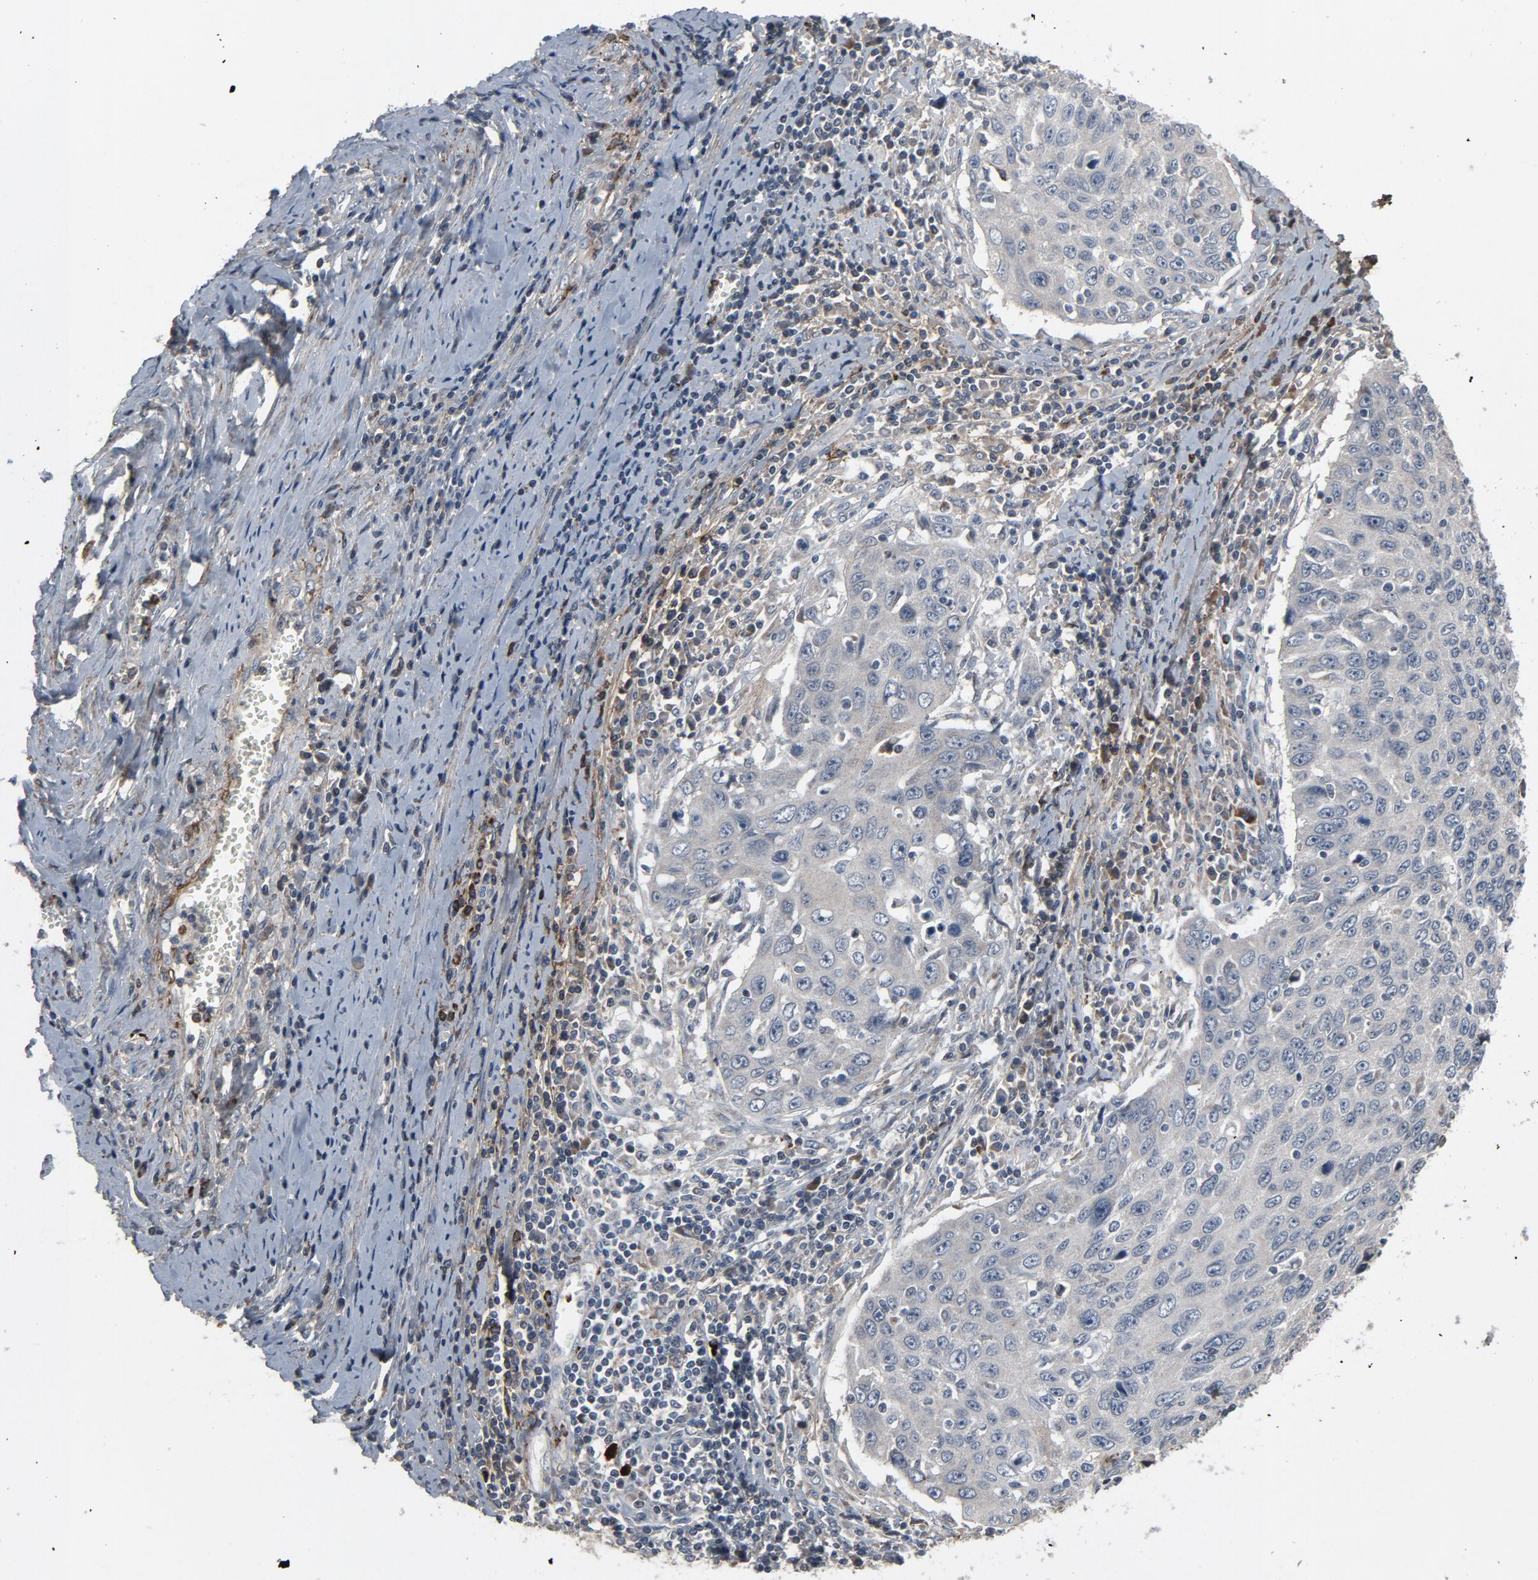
{"staining": {"intensity": "negative", "quantity": "none", "location": "none"}, "tissue": "cervical cancer", "cell_type": "Tumor cells", "image_type": "cancer", "snomed": [{"axis": "morphology", "description": "Squamous cell carcinoma, NOS"}, {"axis": "topography", "description": "Cervix"}], "caption": "Immunohistochemical staining of human squamous cell carcinoma (cervical) shows no significant staining in tumor cells.", "gene": "PDZD4", "patient": {"sex": "female", "age": 53}}